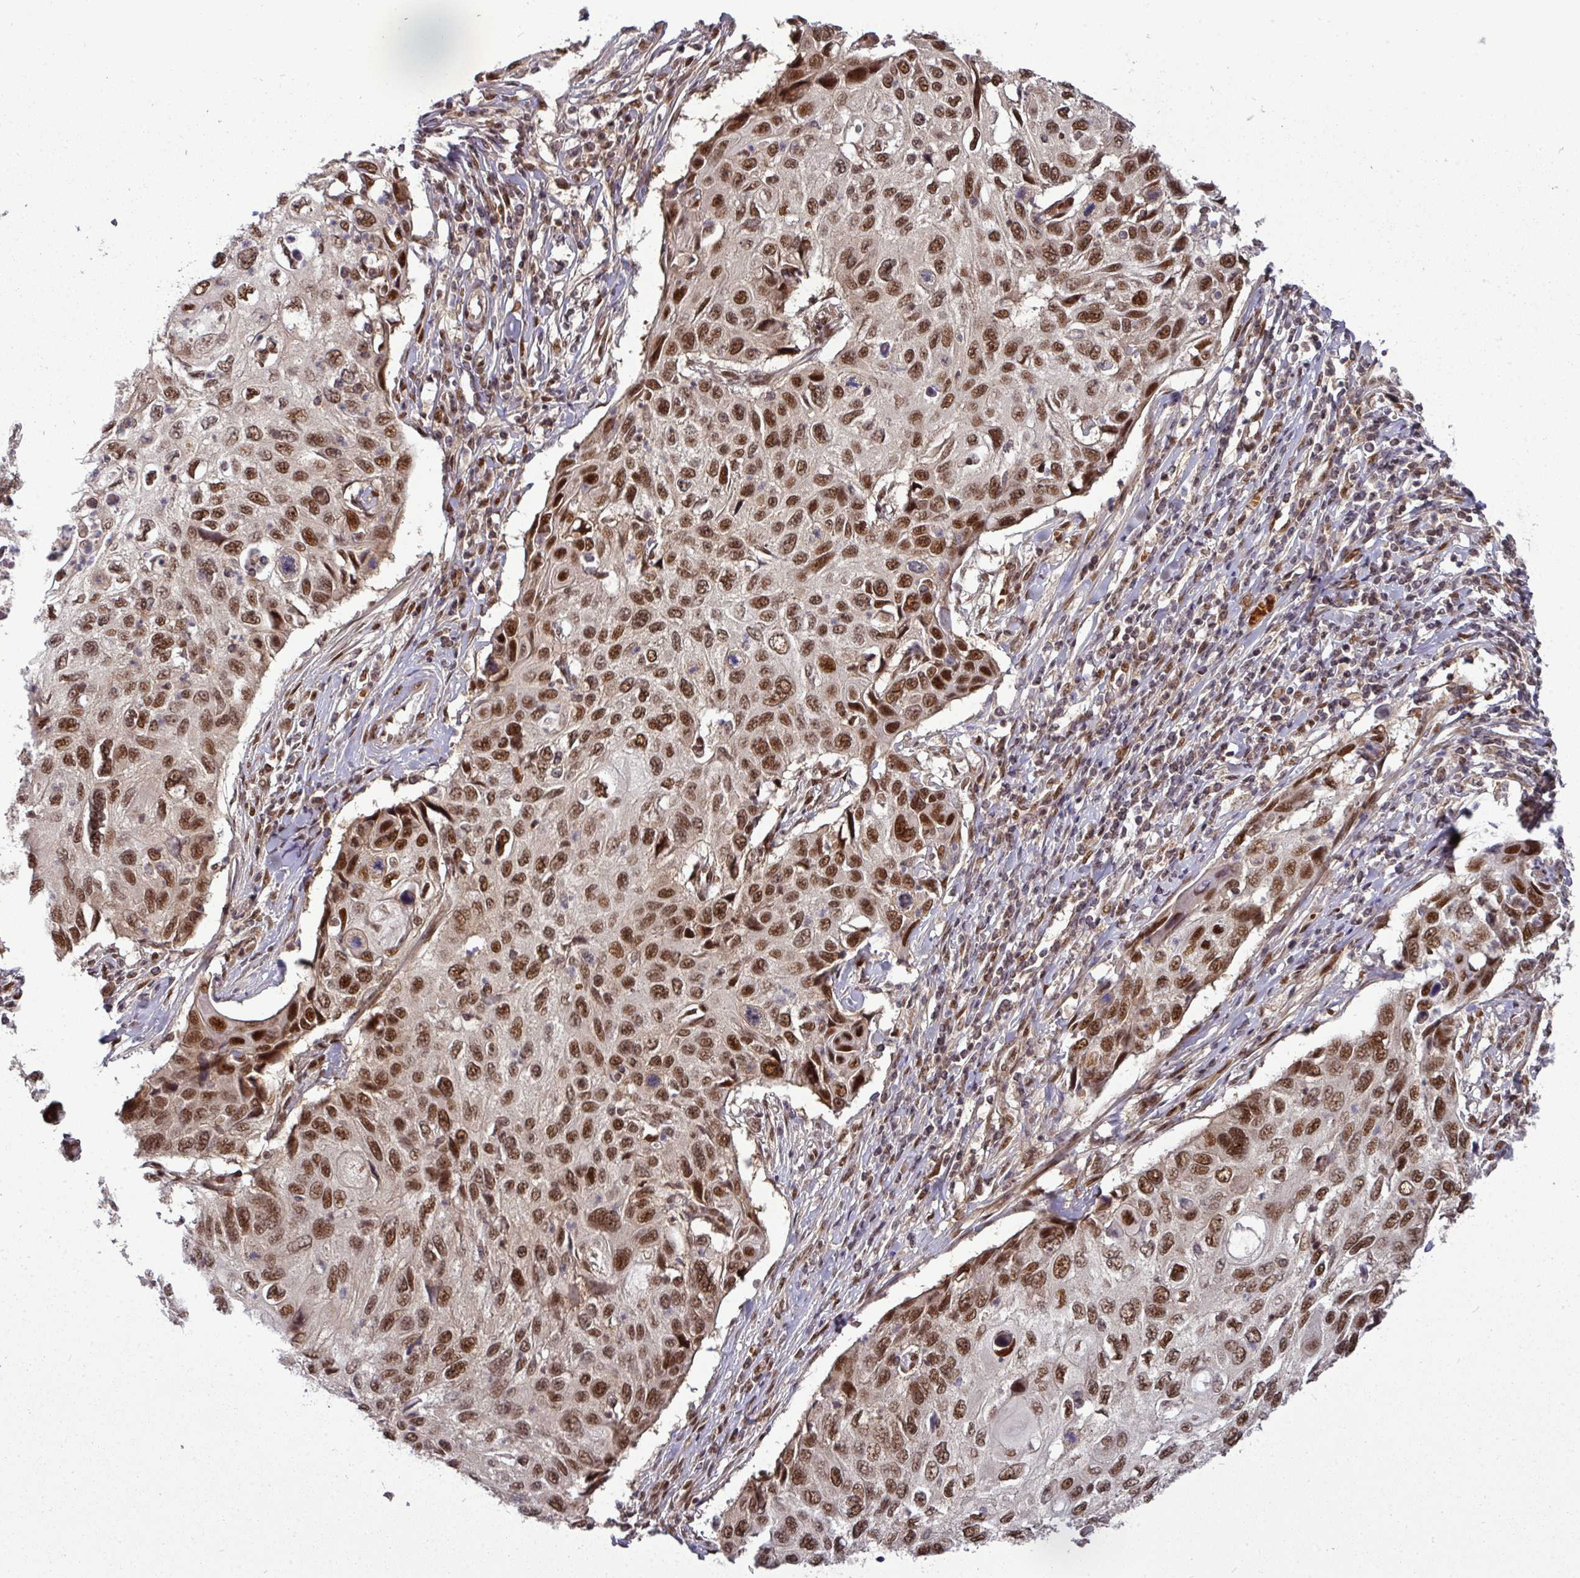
{"staining": {"intensity": "strong", "quantity": ">75%", "location": "nuclear"}, "tissue": "cervical cancer", "cell_type": "Tumor cells", "image_type": "cancer", "snomed": [{"axis": "morphology", "description": "Squamous cell carcinoma, NOS"}, {"axis": "topography", "description": "Cervix"}], "caption": "Cervical cancer (squamous cell carcinoma) stained for a protein shows strong nuclear positivity in tumor cells.", "gene": "CIC", "patient": {"sex": "female", "age": 70}}